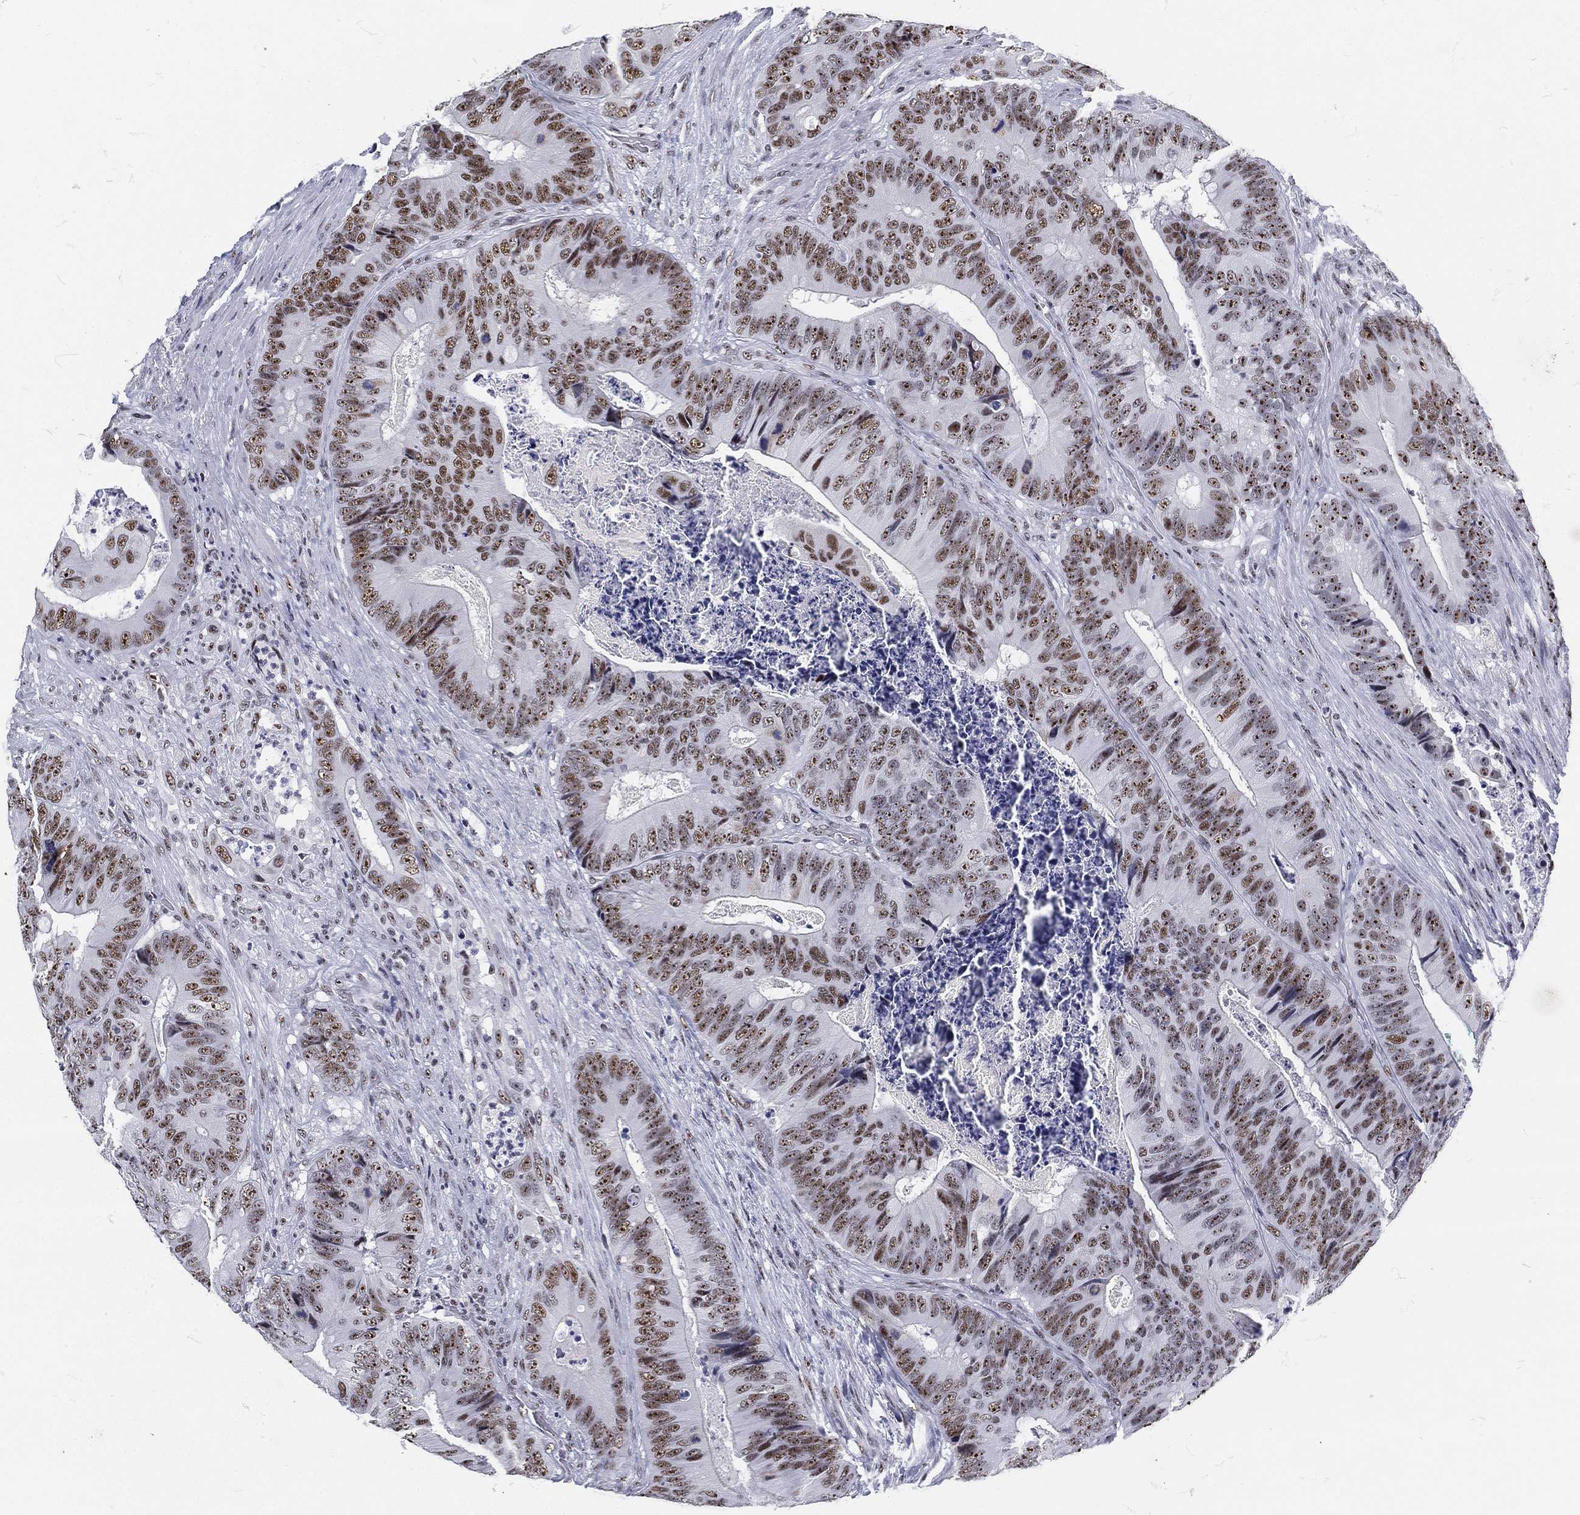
{"staining": {"intensity": "weak", "quantity": ">75%", "location": "nuclear"}, "tissue": "colorectal cancer", "cell_type": "Tumor cells", "image_type": "cancer", "snomed": [{"axis": "morphology", "description": "Adenocarcinoma, NOS"}, {"axis": "topography", "description": "Colon"}], "caption": "A low amount of weak nuclear expression is appreciated in about >75% of tumor cells in colorectal adenocarcinoma tissue.", "gene": "MAPK8IP1", "patient": {"sex": "male", "age": 84}}